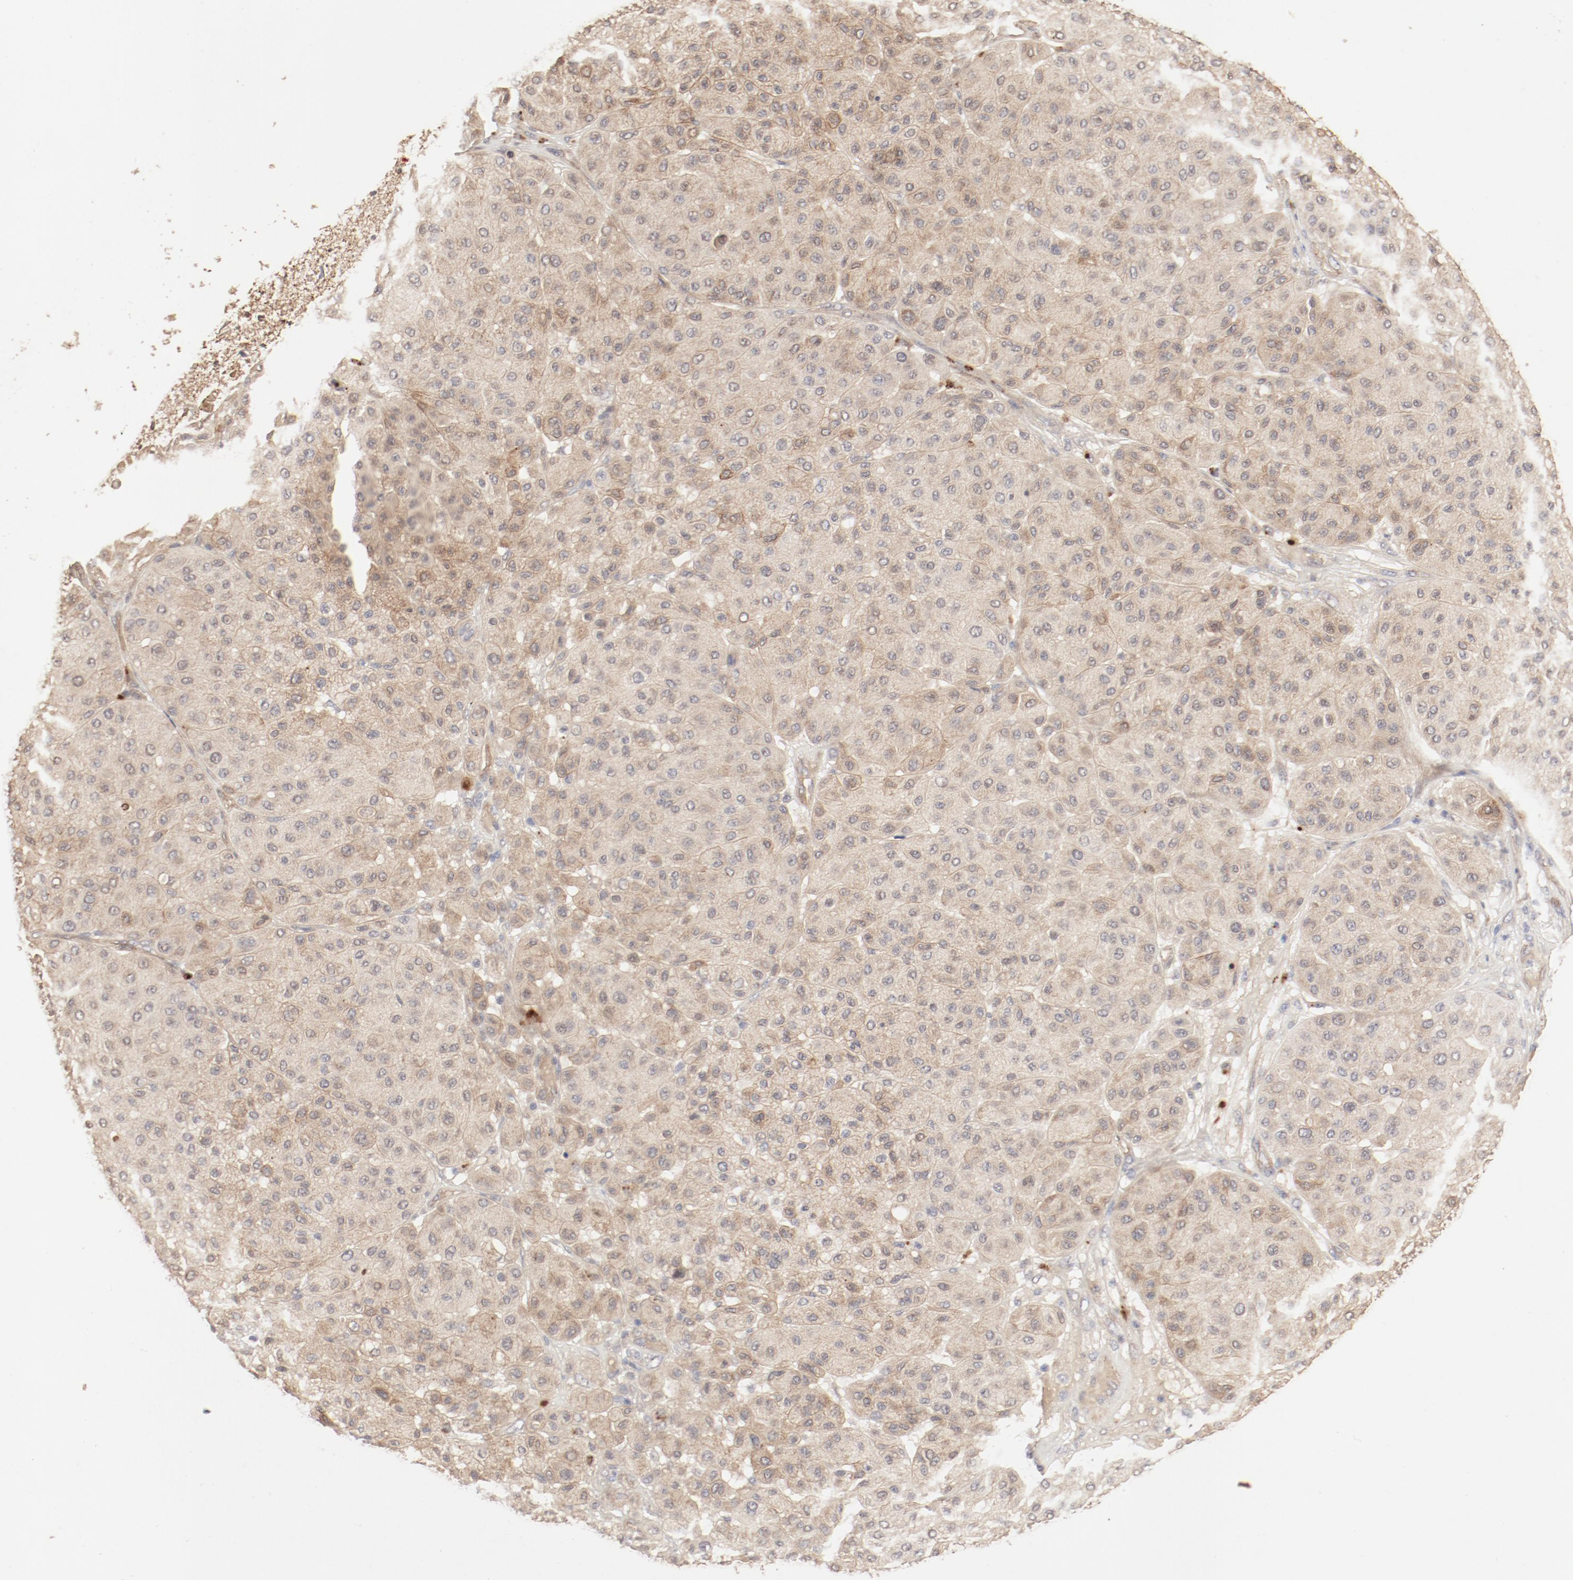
{"staining": {"intensity": "moderate", "quantity": ">75%", "location": "cytoplasmic/membranous"}, "tissue": "melanoma", "cell_type": "Tumor cells", "image_type": "cancer", "snomed": [{"axis": "morphology", "description": "Normal tissue, NOS"}, {"axis": "morphology", "description": "Malignant melanoma, Metastatic site"}, {"axis": "topography", "description": "Skin"}], "caption": "Protein expression analysis of human melanoma reveals moderate cytoplasmic/membranous staining in approximately >75% of tumor cells.", "gene": "IL3RA", "patient": {"sex": "male", "age": 41}}